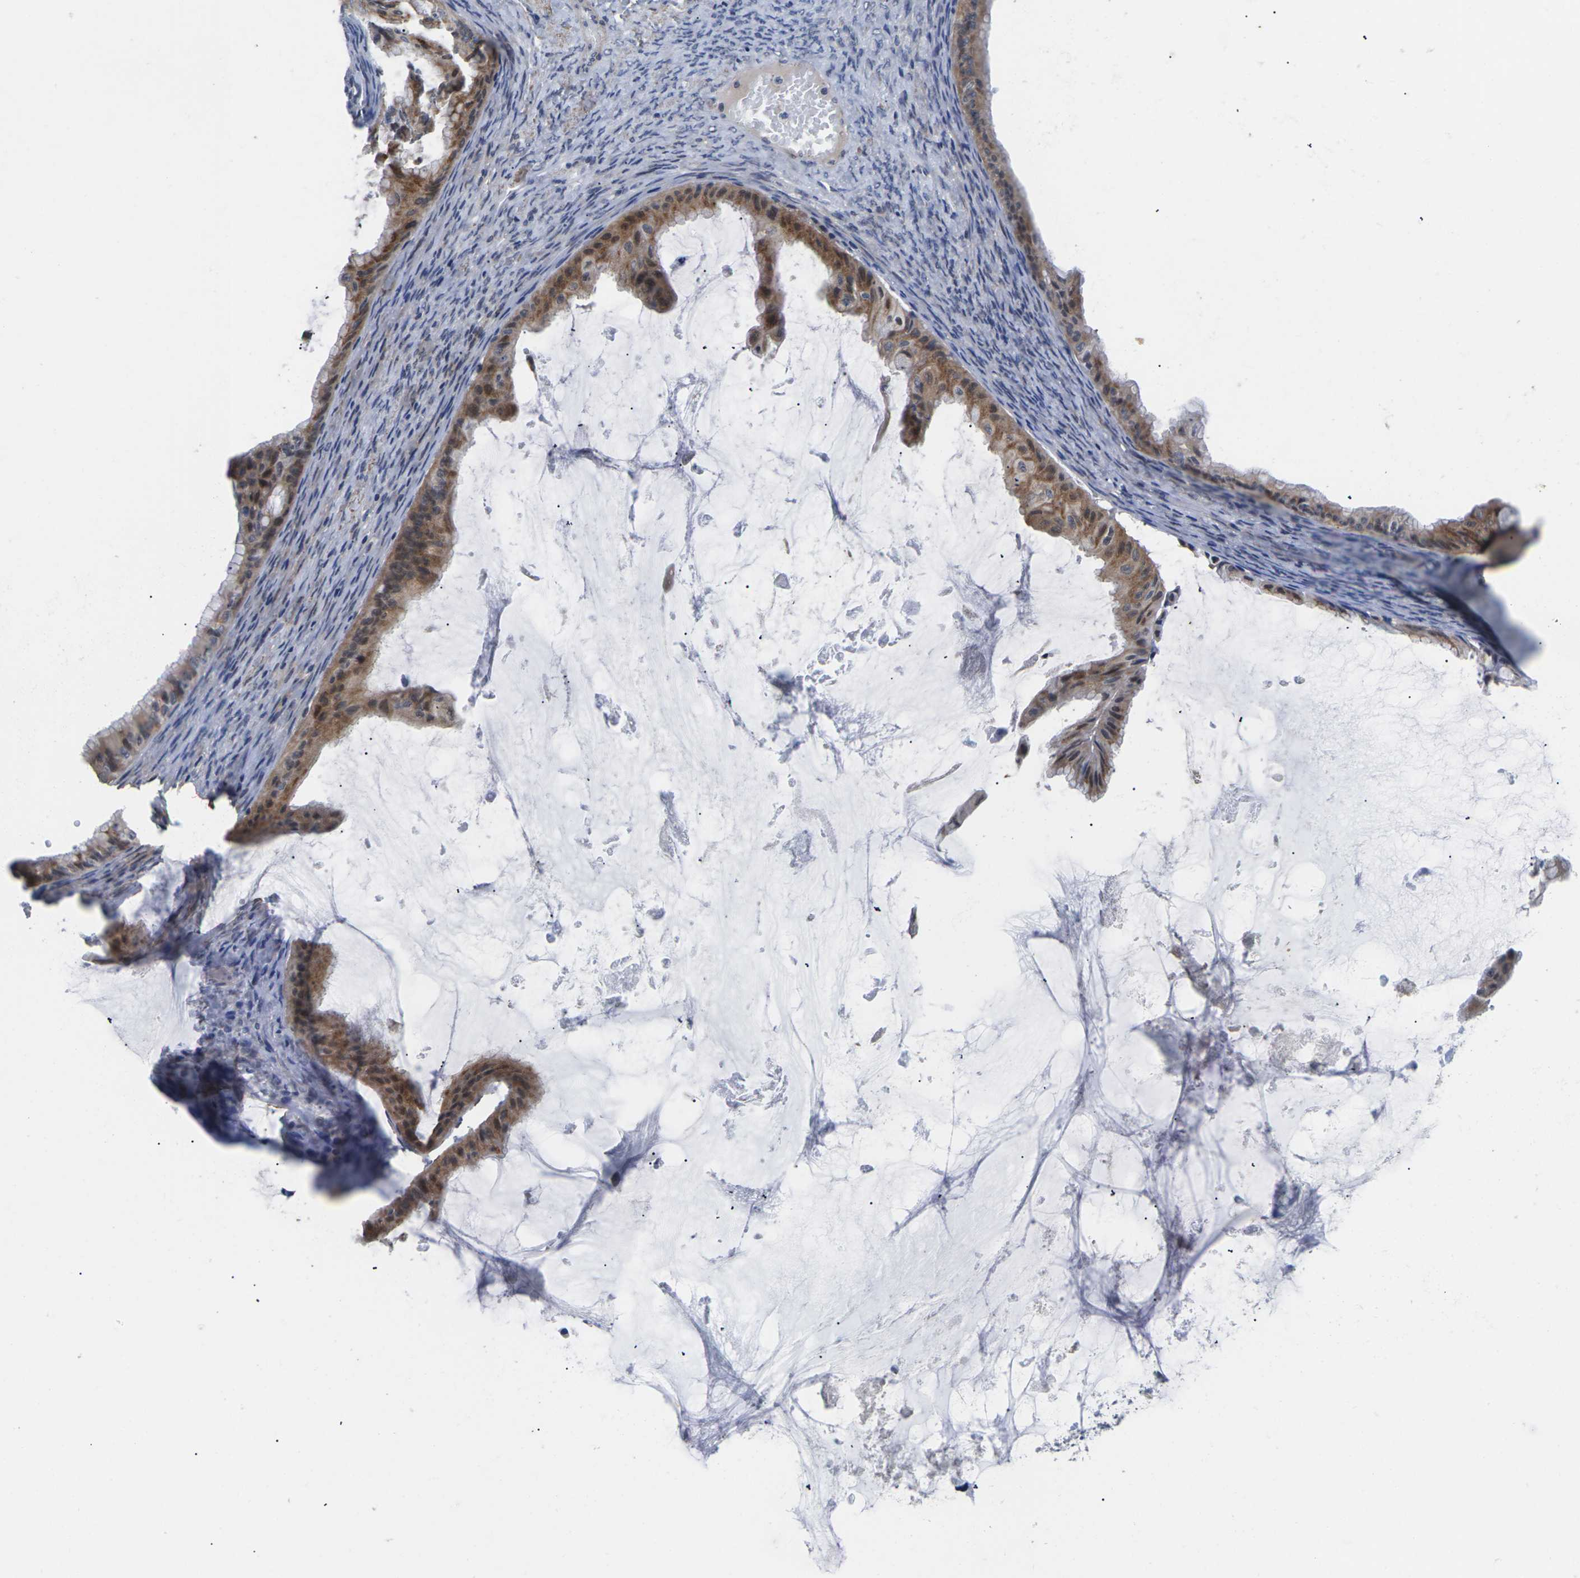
{"staining": {"intensity": "moderate", "quantity": ">75%", "location": "cytoplasmic/membranous"}, "tissue": "ovarian cancer", "cell_type": "Tumor cells", "image_type": "cancer", "snomed": [{"axis": "morphology", "description": "Cystadenocarcinoma, mucinous, NOS"}, {"axis": "topography", "description": "Ovary"}], "caption": "IHC micrograph of human ovarian mucinous cystadenocarcinoma stained for a protein (brown), which displays medium levels of moderate cytoplasmic/membranous staining in about >75% of tumor cells.", "gene": "ST6GAL2", "patient": {"sex": "female", "age": 61}}